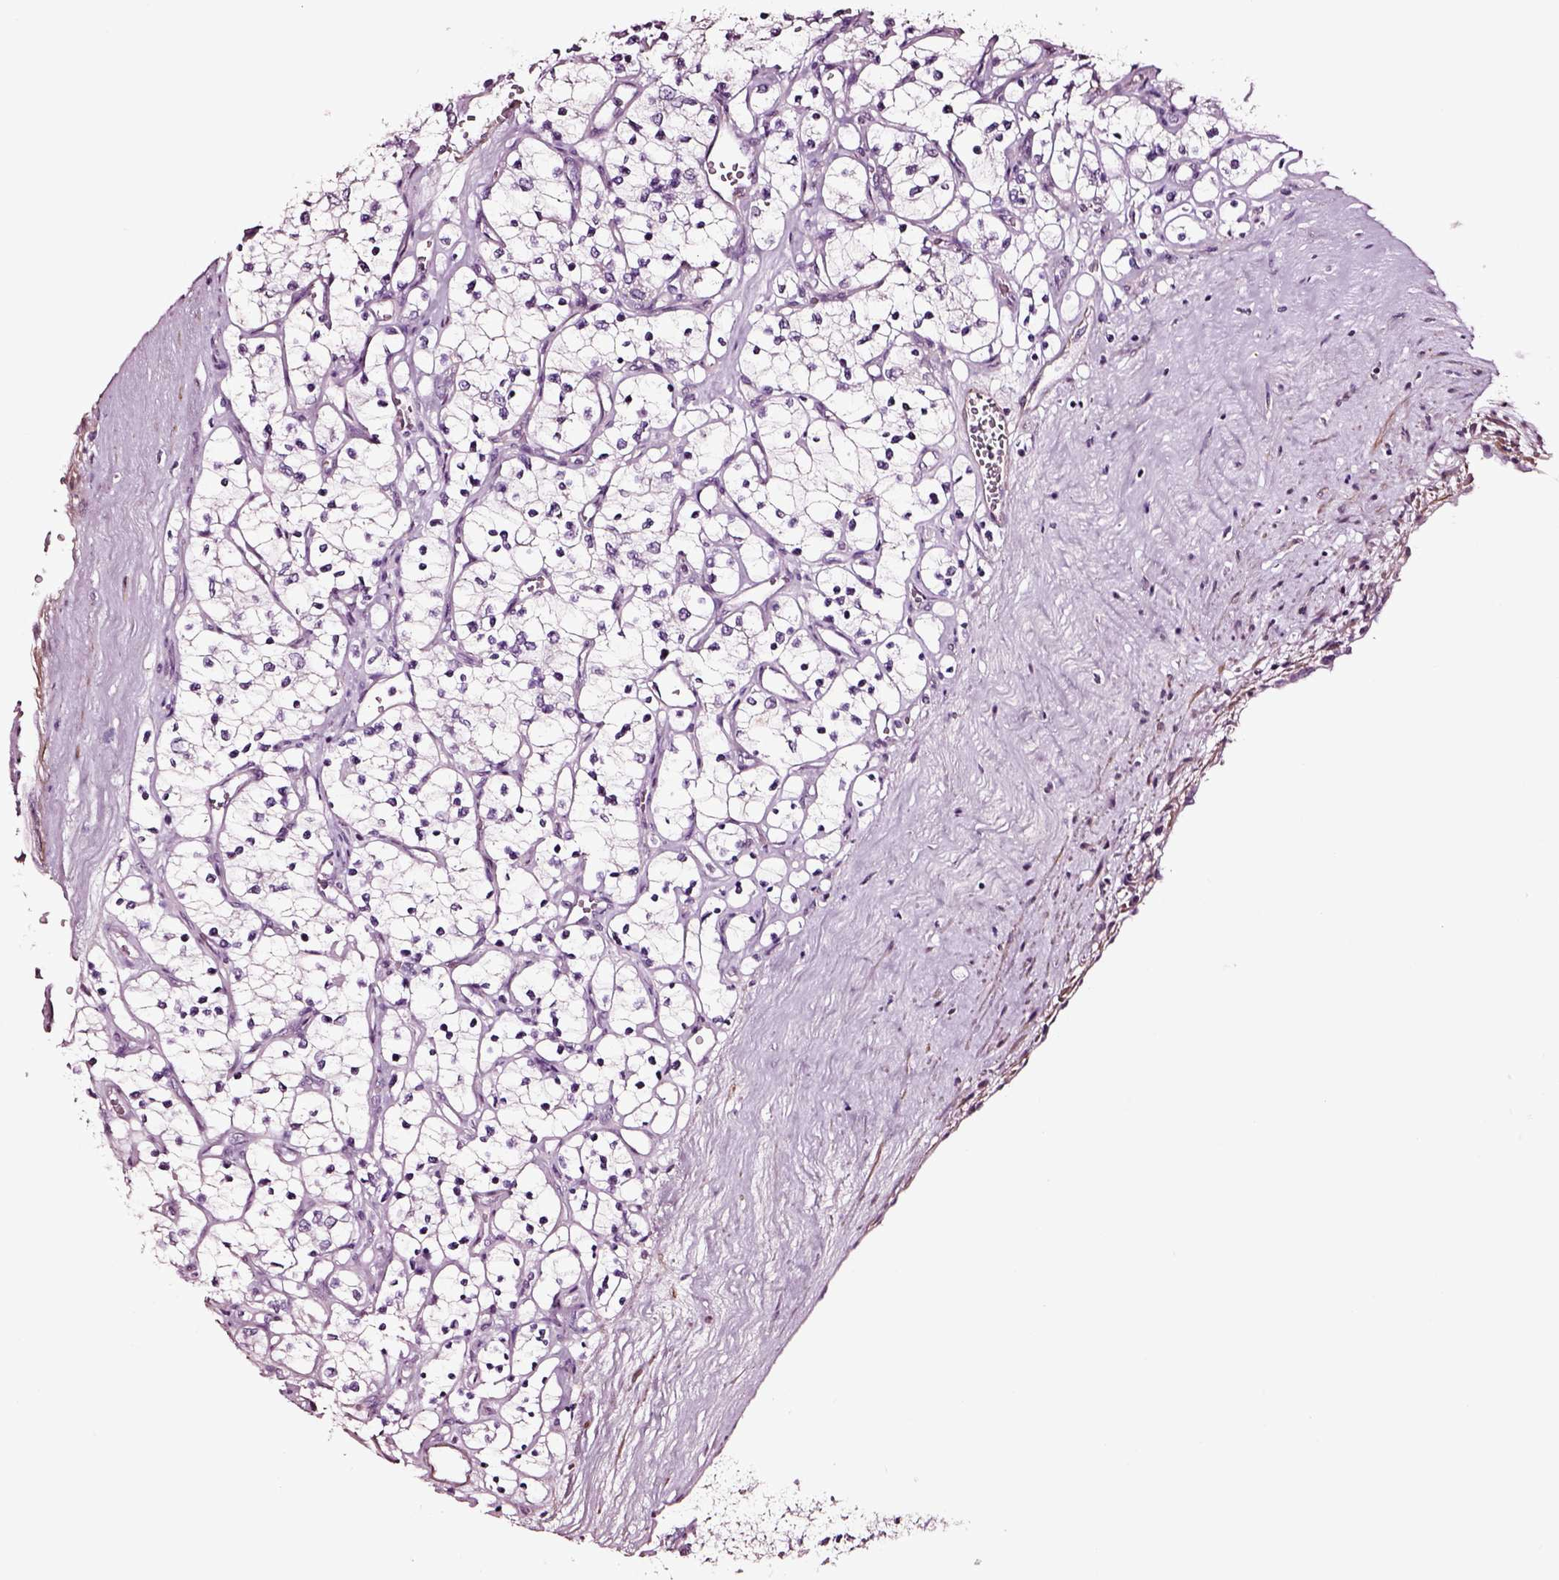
{"staining": {"intensity": "negative", "quantity": "none", "location": "none"}, "tissue": "renal cancer", "cell_type": "Tumor cells", "image_type": "cancer", "snomed": [{"axis": "morphology", "description": "Adenocarcinoma, NOS"}, {"axis": "topography", "description": "Kidney"}], "caption": "Immunohistochemical staining of human renal cancer (adenocarcinoma) demonstrates no significant staining in tumor cells. (IHC, brightfield microscopy, high magnification).", "gene": "SOX10", "patient": {"sex": "female", "age": 69}}